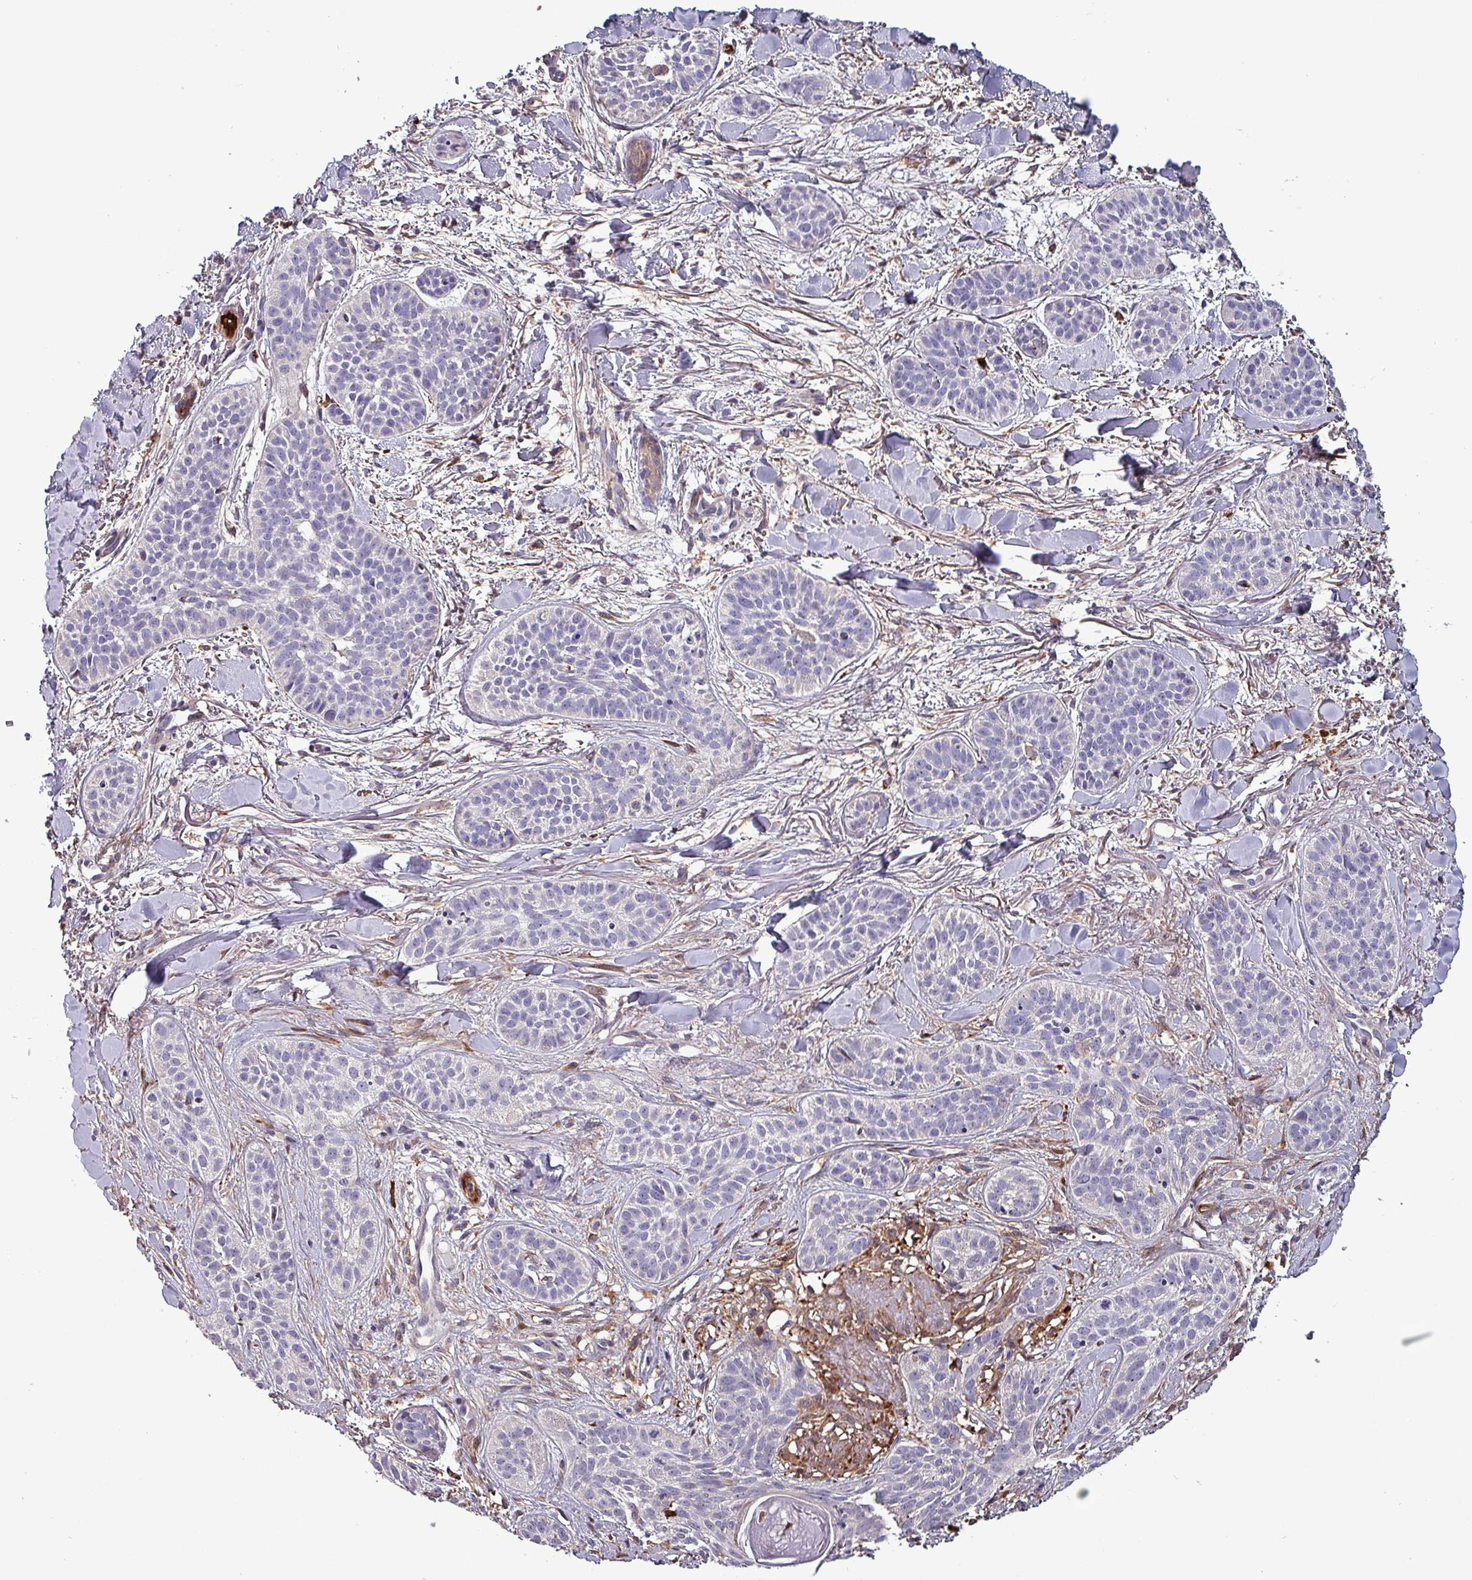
{"staining": {"intensity": "negative", "quantity": "none", "location": "none"}, "tissue": "skin cancer", "cell_type": "Tumor cells", "image_type": "cancer", "snomed": [{"axis": "morphology", "description": "Basal cell carcinoma"}, {"axis": "topography", "description": "Skin"}], "caption": "High power microscopy photomicrograph of an immunohistochemistry (IHC) image of skin cancer (basal cell carcinoma), revealing no significant positivity in tumor cells.", "gene": "SCIN", "patient": {"sex": "male", "age": 52}}